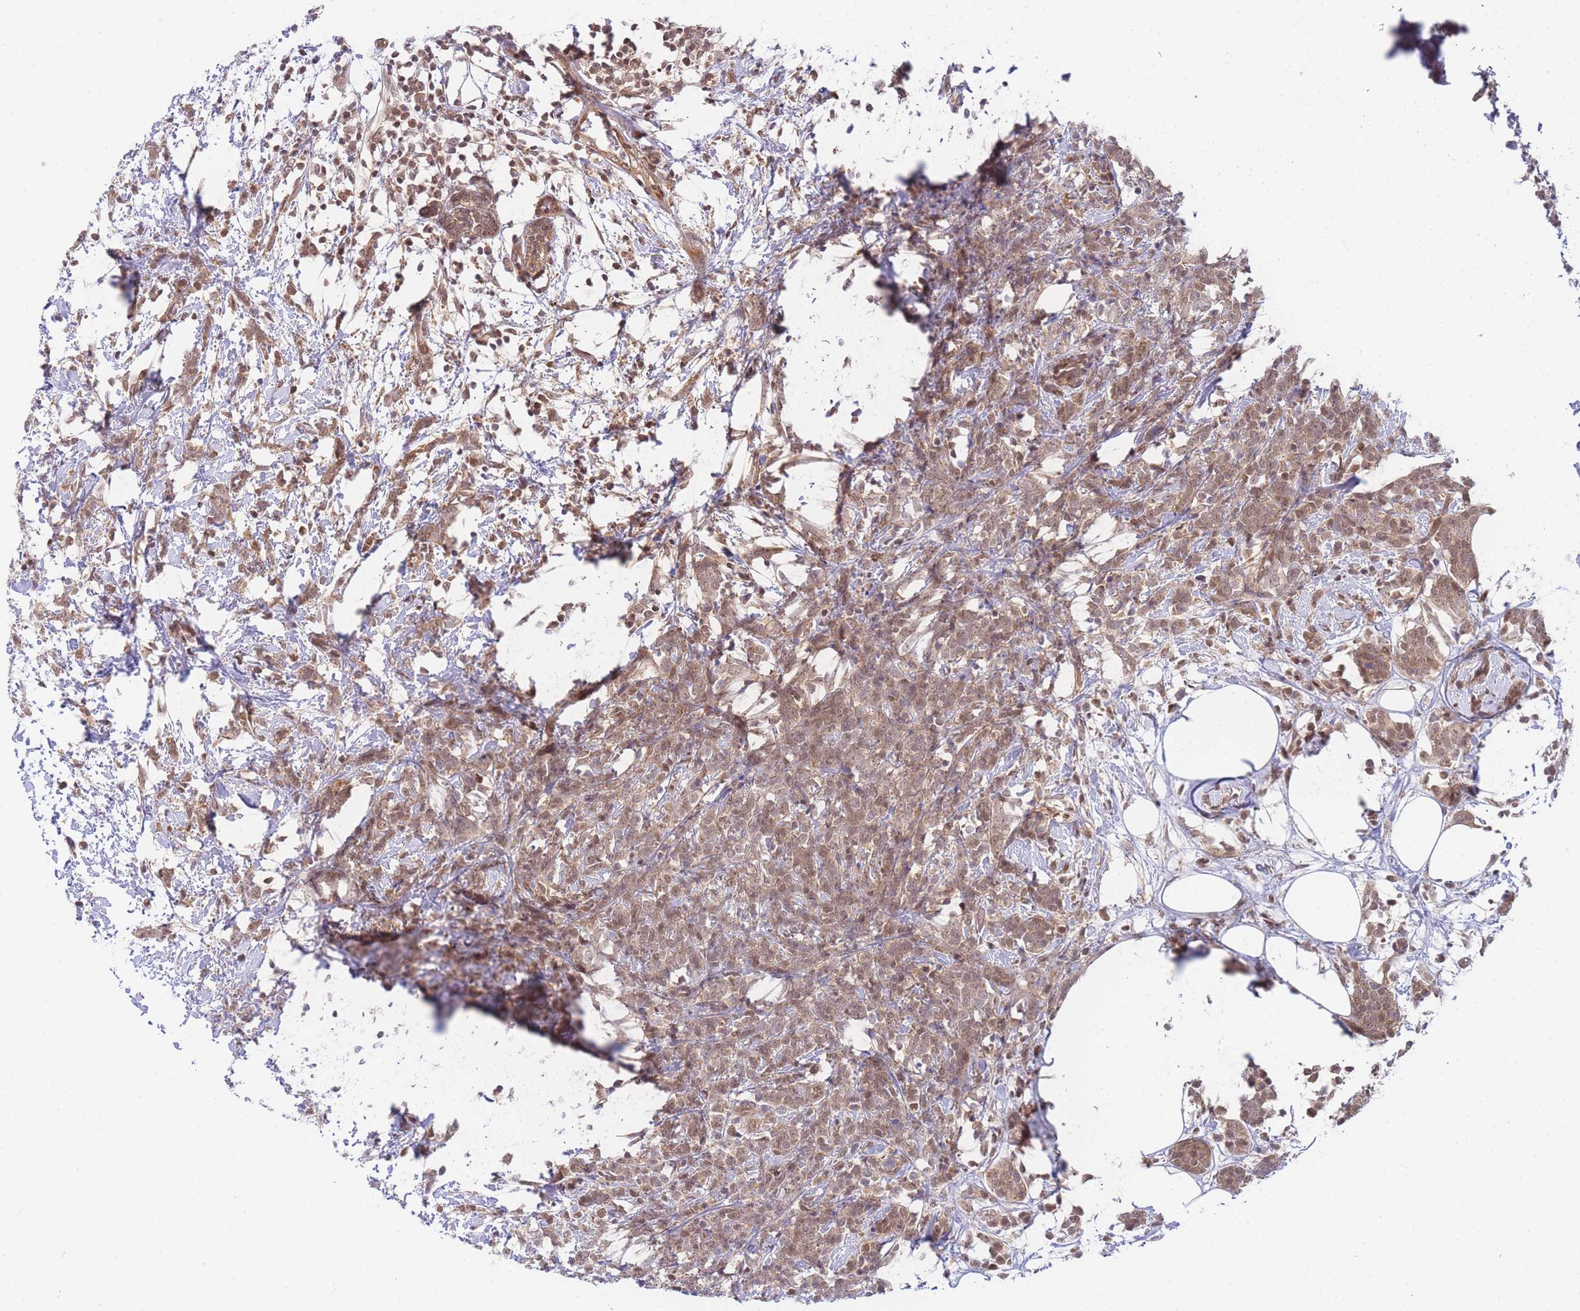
{"staining": {"intensity": "moderate", "quantity": ">75%", "location": "cytoplasmic/membranous,nuclear"}, "tissue": "breast cancer", "cell_type": "Tumor cells", "image_type": "cancer", "snomed": [{"axis": "morphology", "description": "Lobular carcinoma"}, {"axis": "topography", "description": "Breast"}], "caption": "Breast lobular carcinoma stained for a protein (brown) reveals moderate cytoplasmic/membranous and nuclear positive positivity in approximately >75% of tumor cells.", "gene": "KIAA1191", "patient": {"sex": "female", "age": 58}}